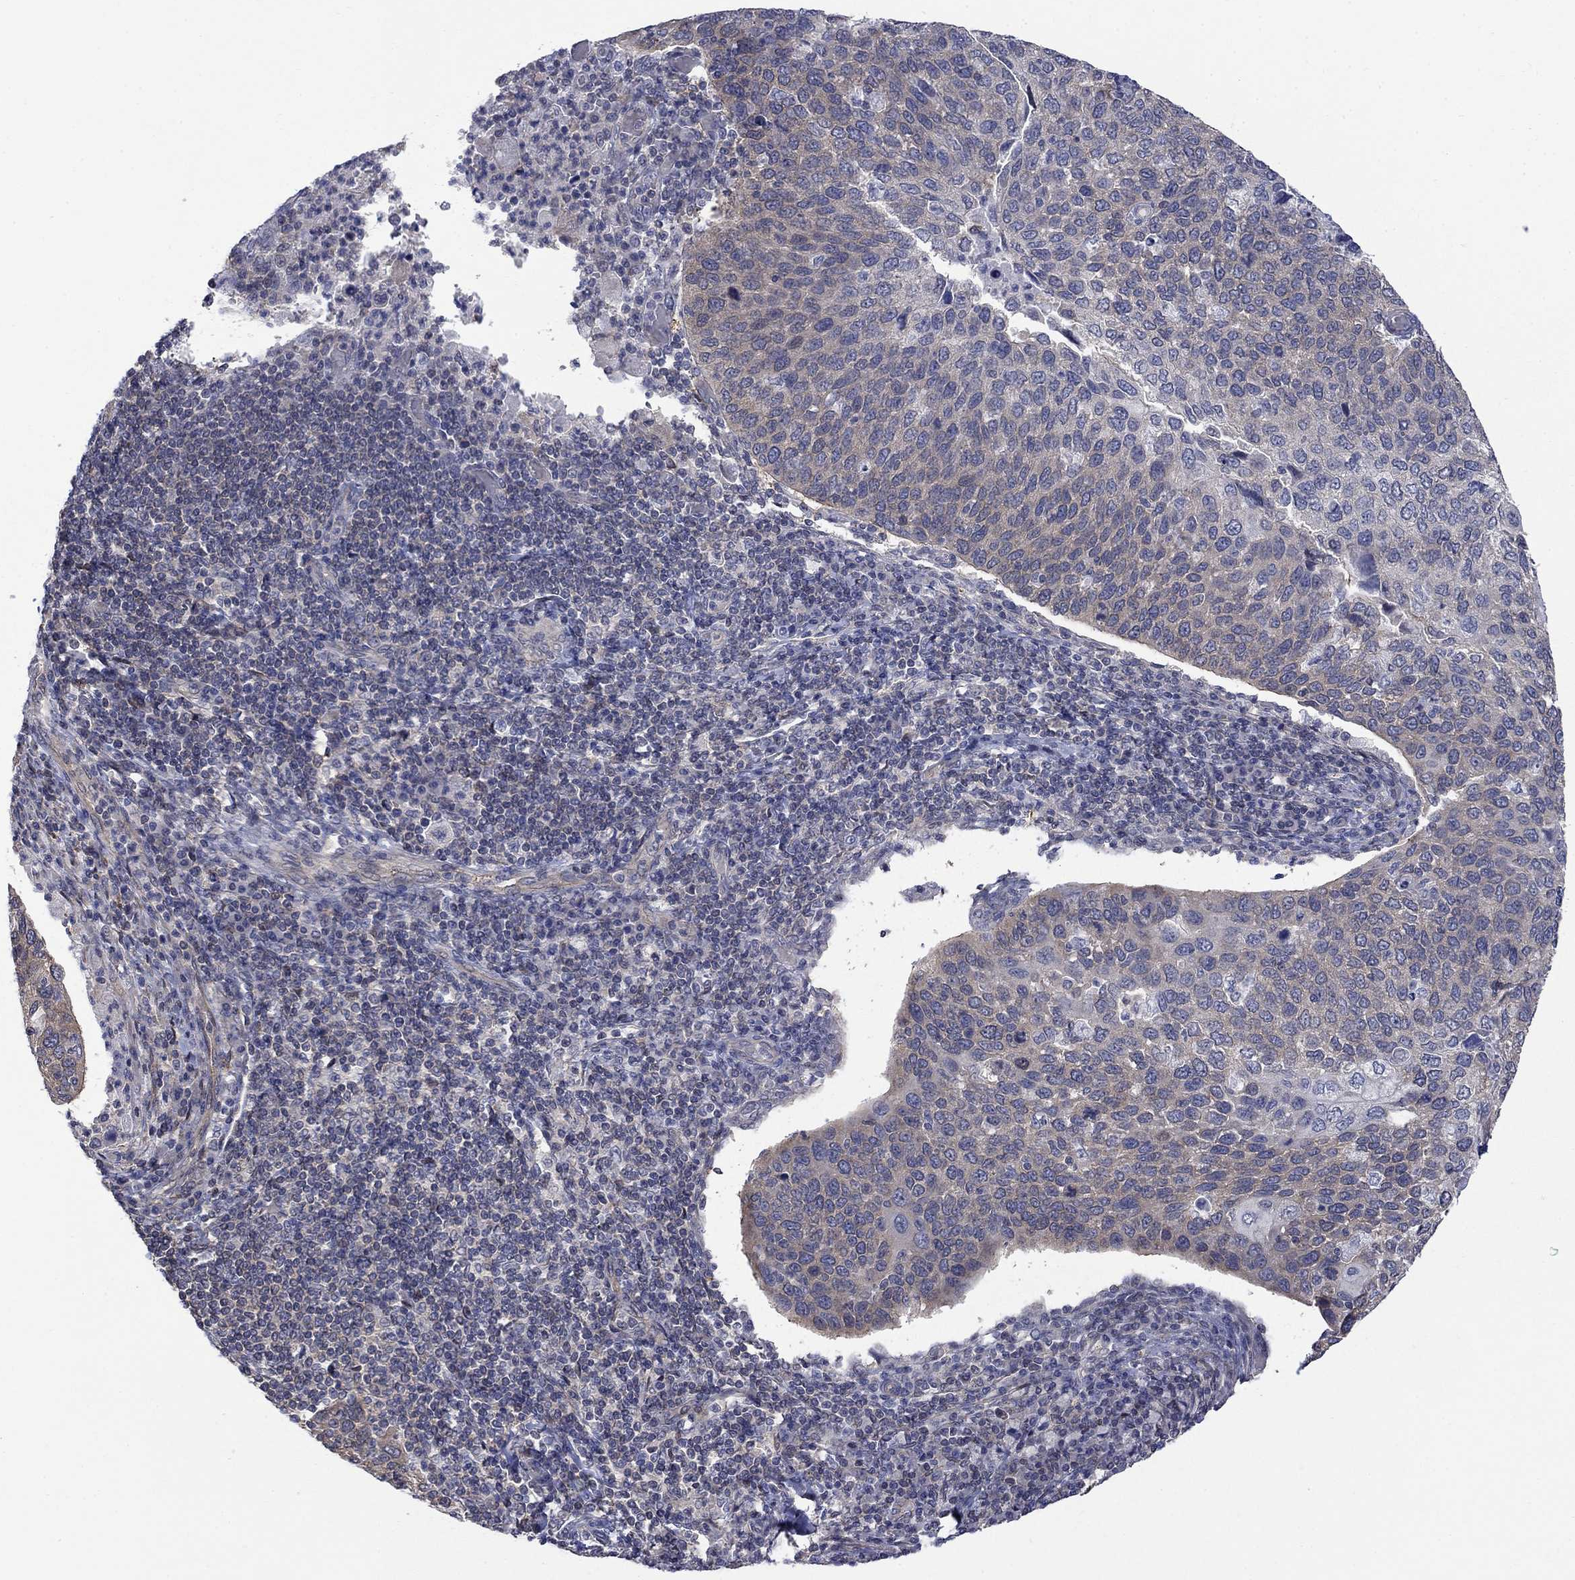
{"staining": {"intensity": "negative", "quantity": "none", "location": "none"}, "tissue": "cervical cancer", "cell_type": "Tumor cells", "image_type": "cancer", "snomed": [{"axis": "morphology", "description": "Squamous cell carcinoma, NOS"}, {"axis": "topography", "description": "Cervix"}], "caption": "This is an immunohistochemistry (IHC) image of human cervical cancer. There is no staining in tumor cells.", "gene": "PDZD2", "patient": {"sex": "female", "age": 54}}